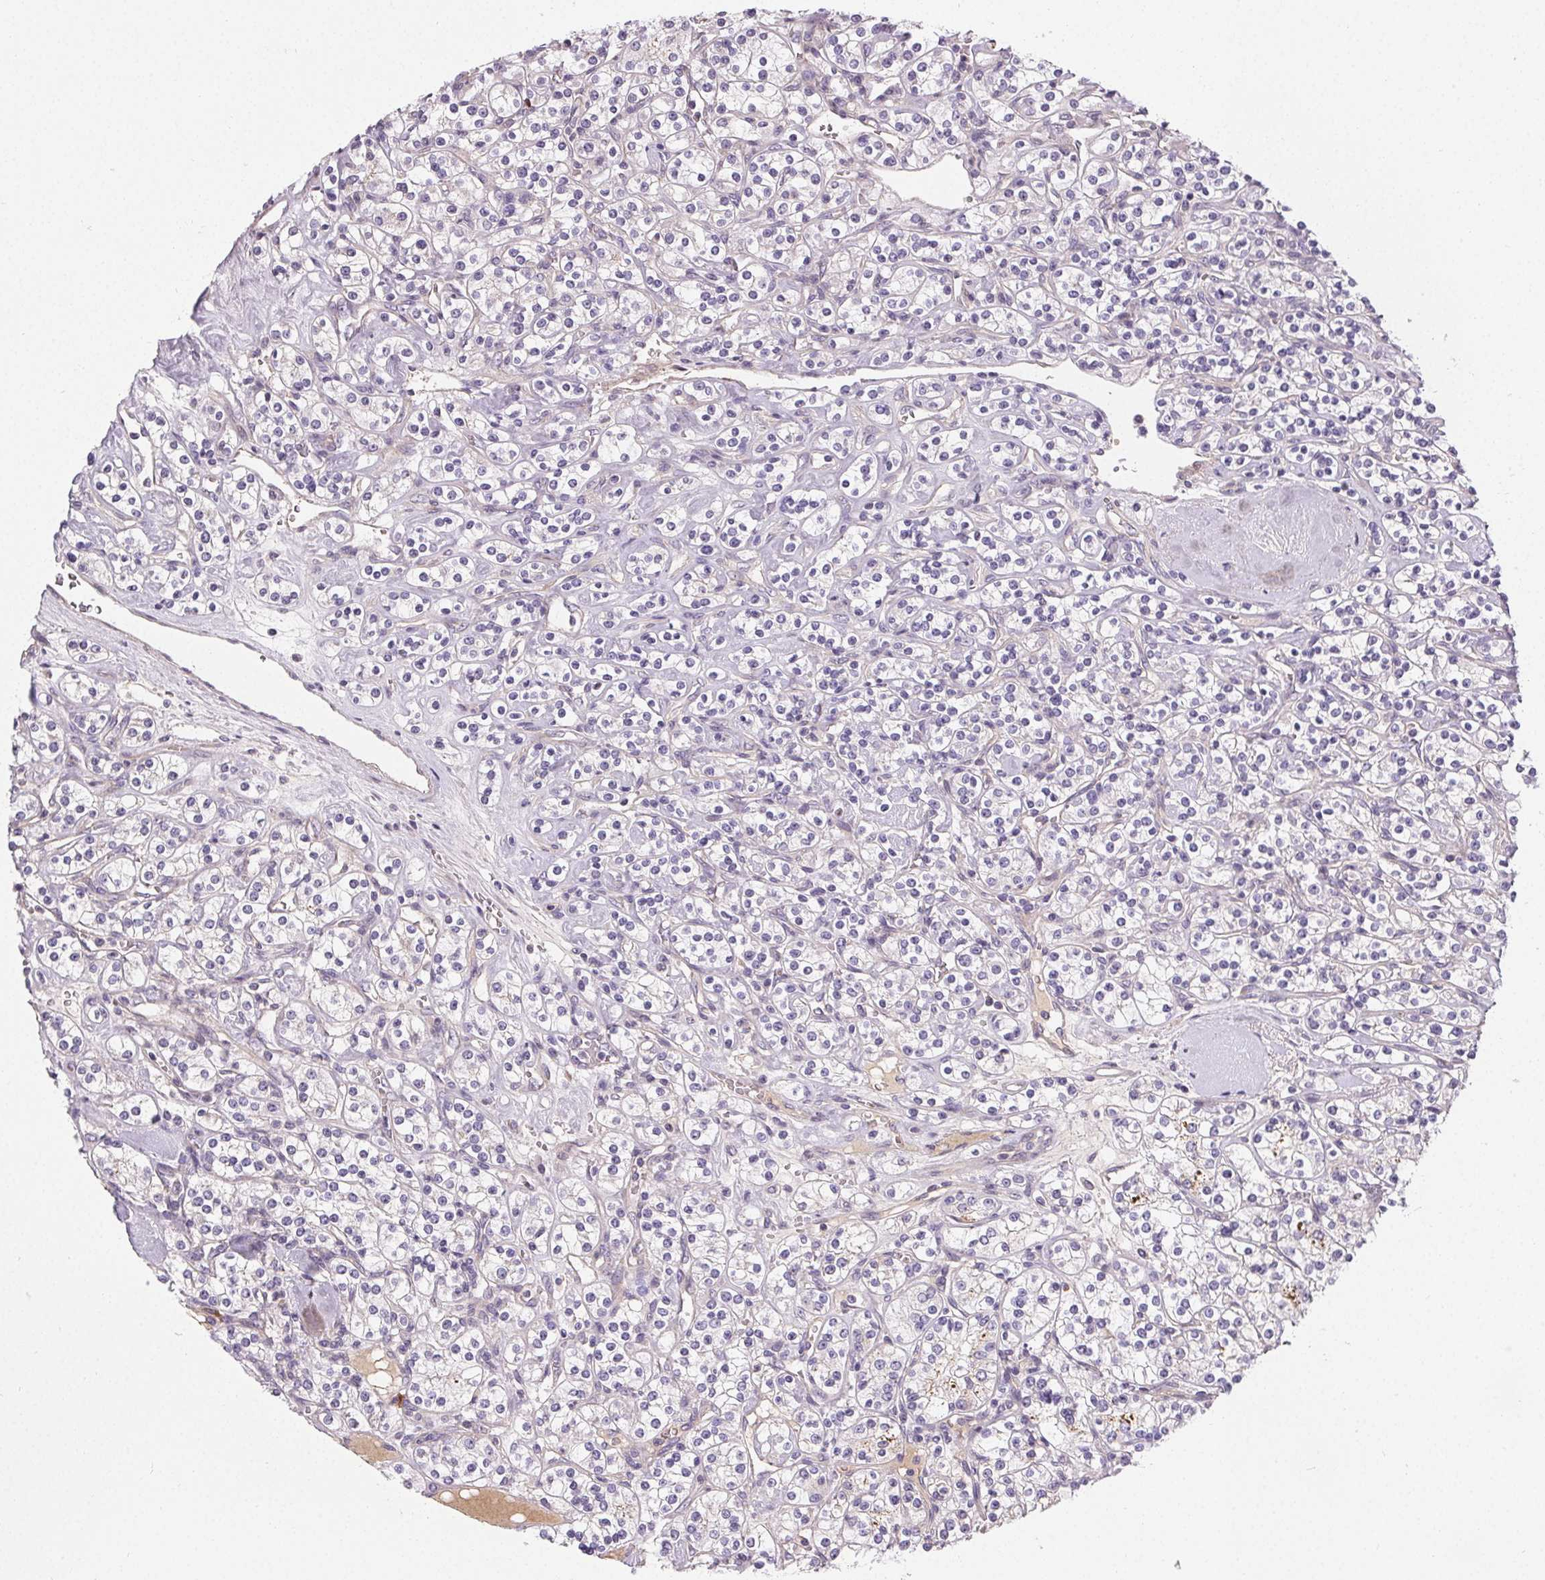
{"staining": {"intensity": "negative", "quantity": "none", "location": "none"}, "tissue": "renal cancer", "cell_type": "Tumor cells", "image_type": "cancer", "snomed": [{"axis": "morphology", "description": "Adenocarcinoma, NOS"}, {"axis": "topography", "description": "Kidney"}], "caption": "An immunohistochemistry photomicrograph of renal adenocarcinoma is shown. There is no staining in tumor cells of renal adenocarcinoma.", "gene": "APLP1", "patient": {"sex": "male", "age": 77}}